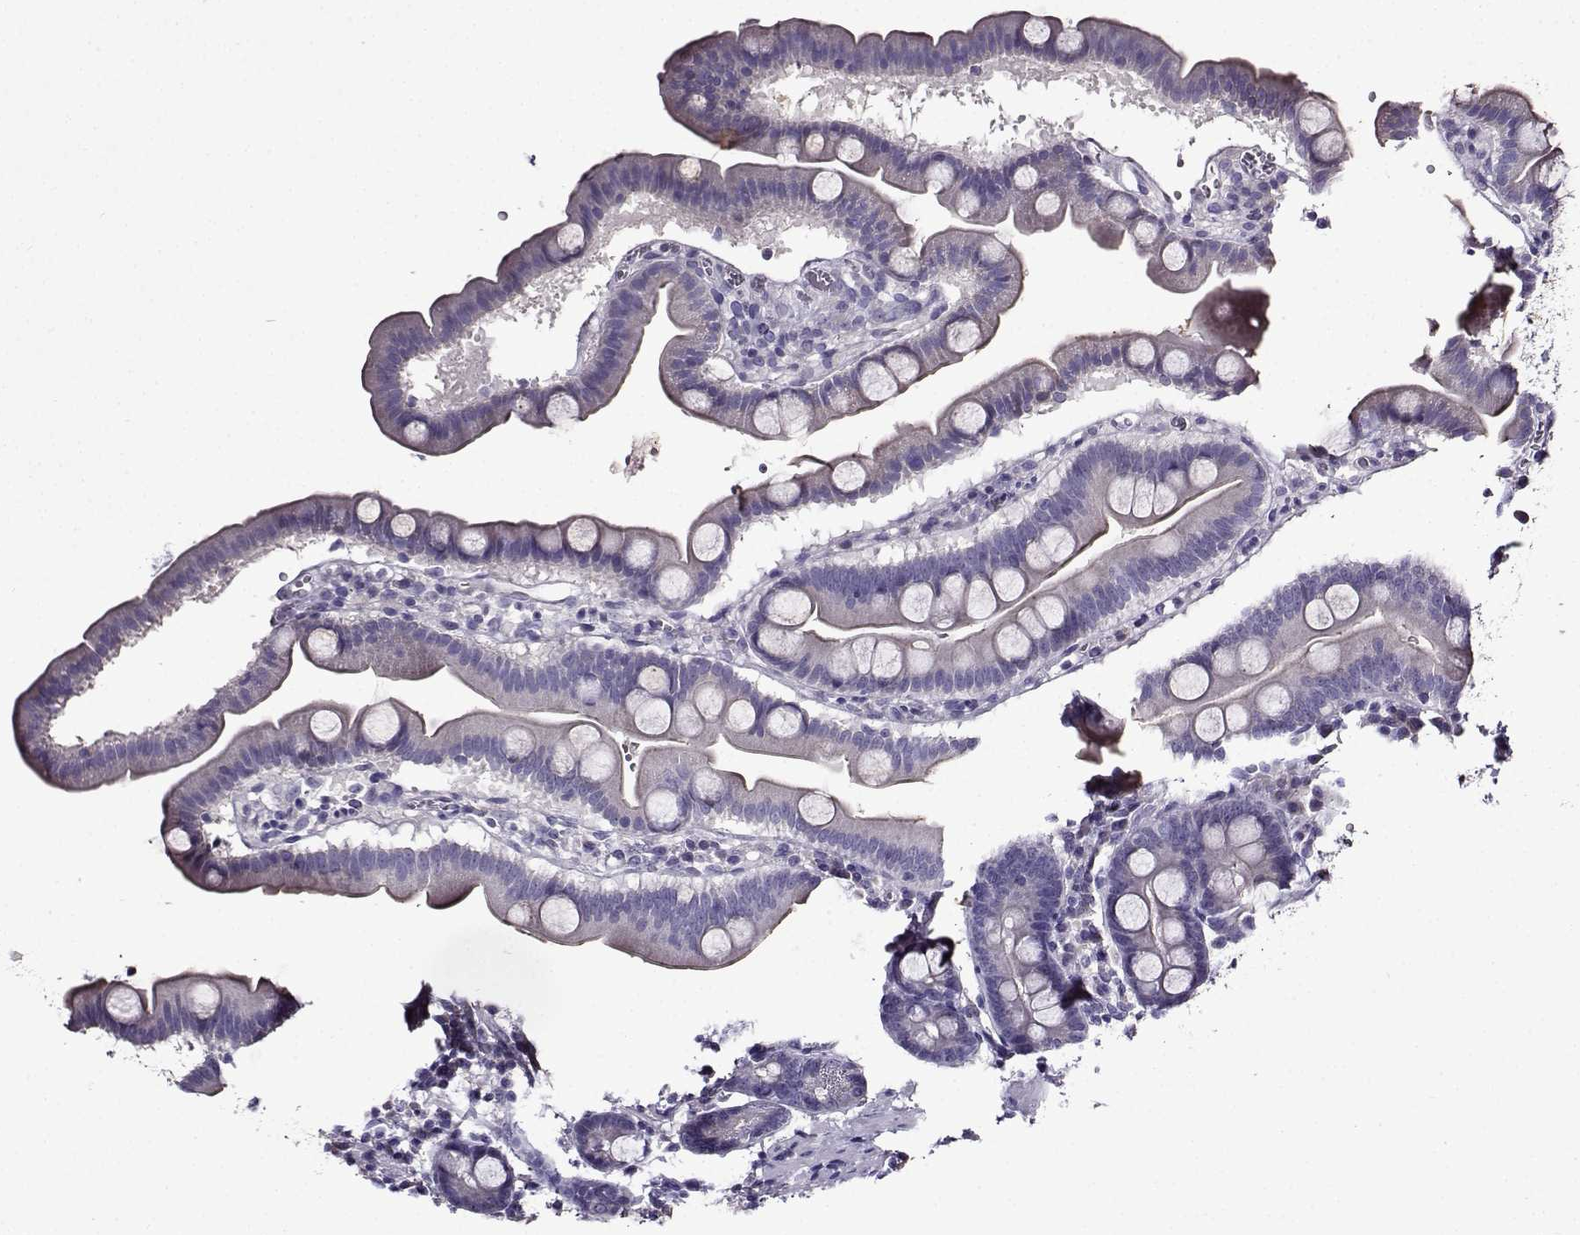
{"staining": {"intensity": "negative", "quantity": "none", "location": "none"}, "tissue": "duodenum", "cell_type": "Glandular cells", "image_type": "normal", "snomed": [{"axis": "morphology", "description": "Normal tissue, NOS"}, {"axis": "topography", "description": "Duodenum"}], "caption": "Immunohistochemical staining of normal duodenum demonstrates no significant expression in glandular cells. (Brightfield microscopy of DAB immunohistochemistry (IHC) at high magnification).", "gene": "TMEM266", "patient": {"sex": "male", "age": 59}}